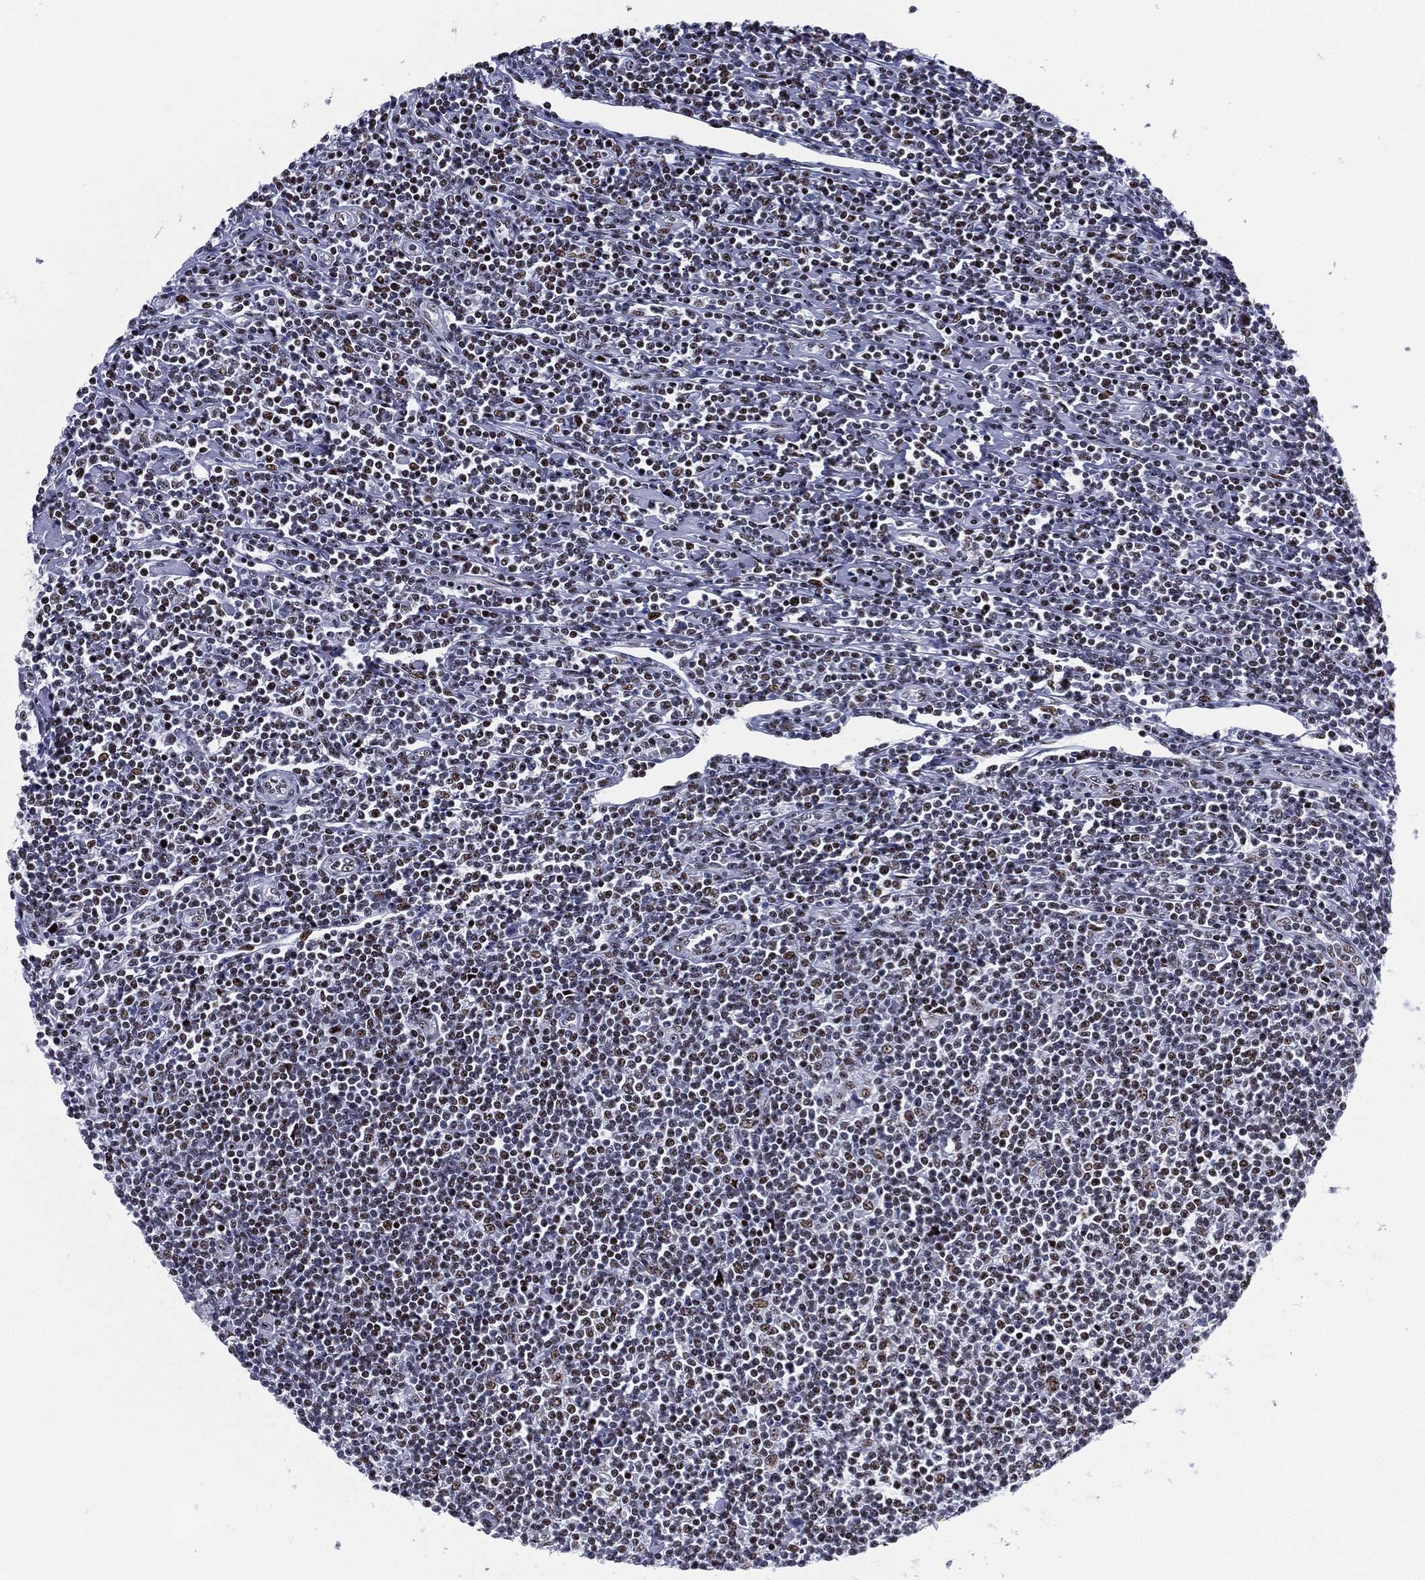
{"staining": {"intensity": "moderate", "quantity": ">75%", "location": "nuclear"}, "tissue": "lymphoma", "cell_type": "Tumor cells", "image_type": "cancer", "snomed": [{"axis": "morphology", "description": "Hodgkin's disease, NOS"}, {"axis": "topography", "description": "Lymph node"}], "caption": "A brown stain labels moderate nuclear positivity of a protein in lymphoma tumor cells.", "gene": "CYB561D2", "patient": {"sex": "male", "age": 40}}